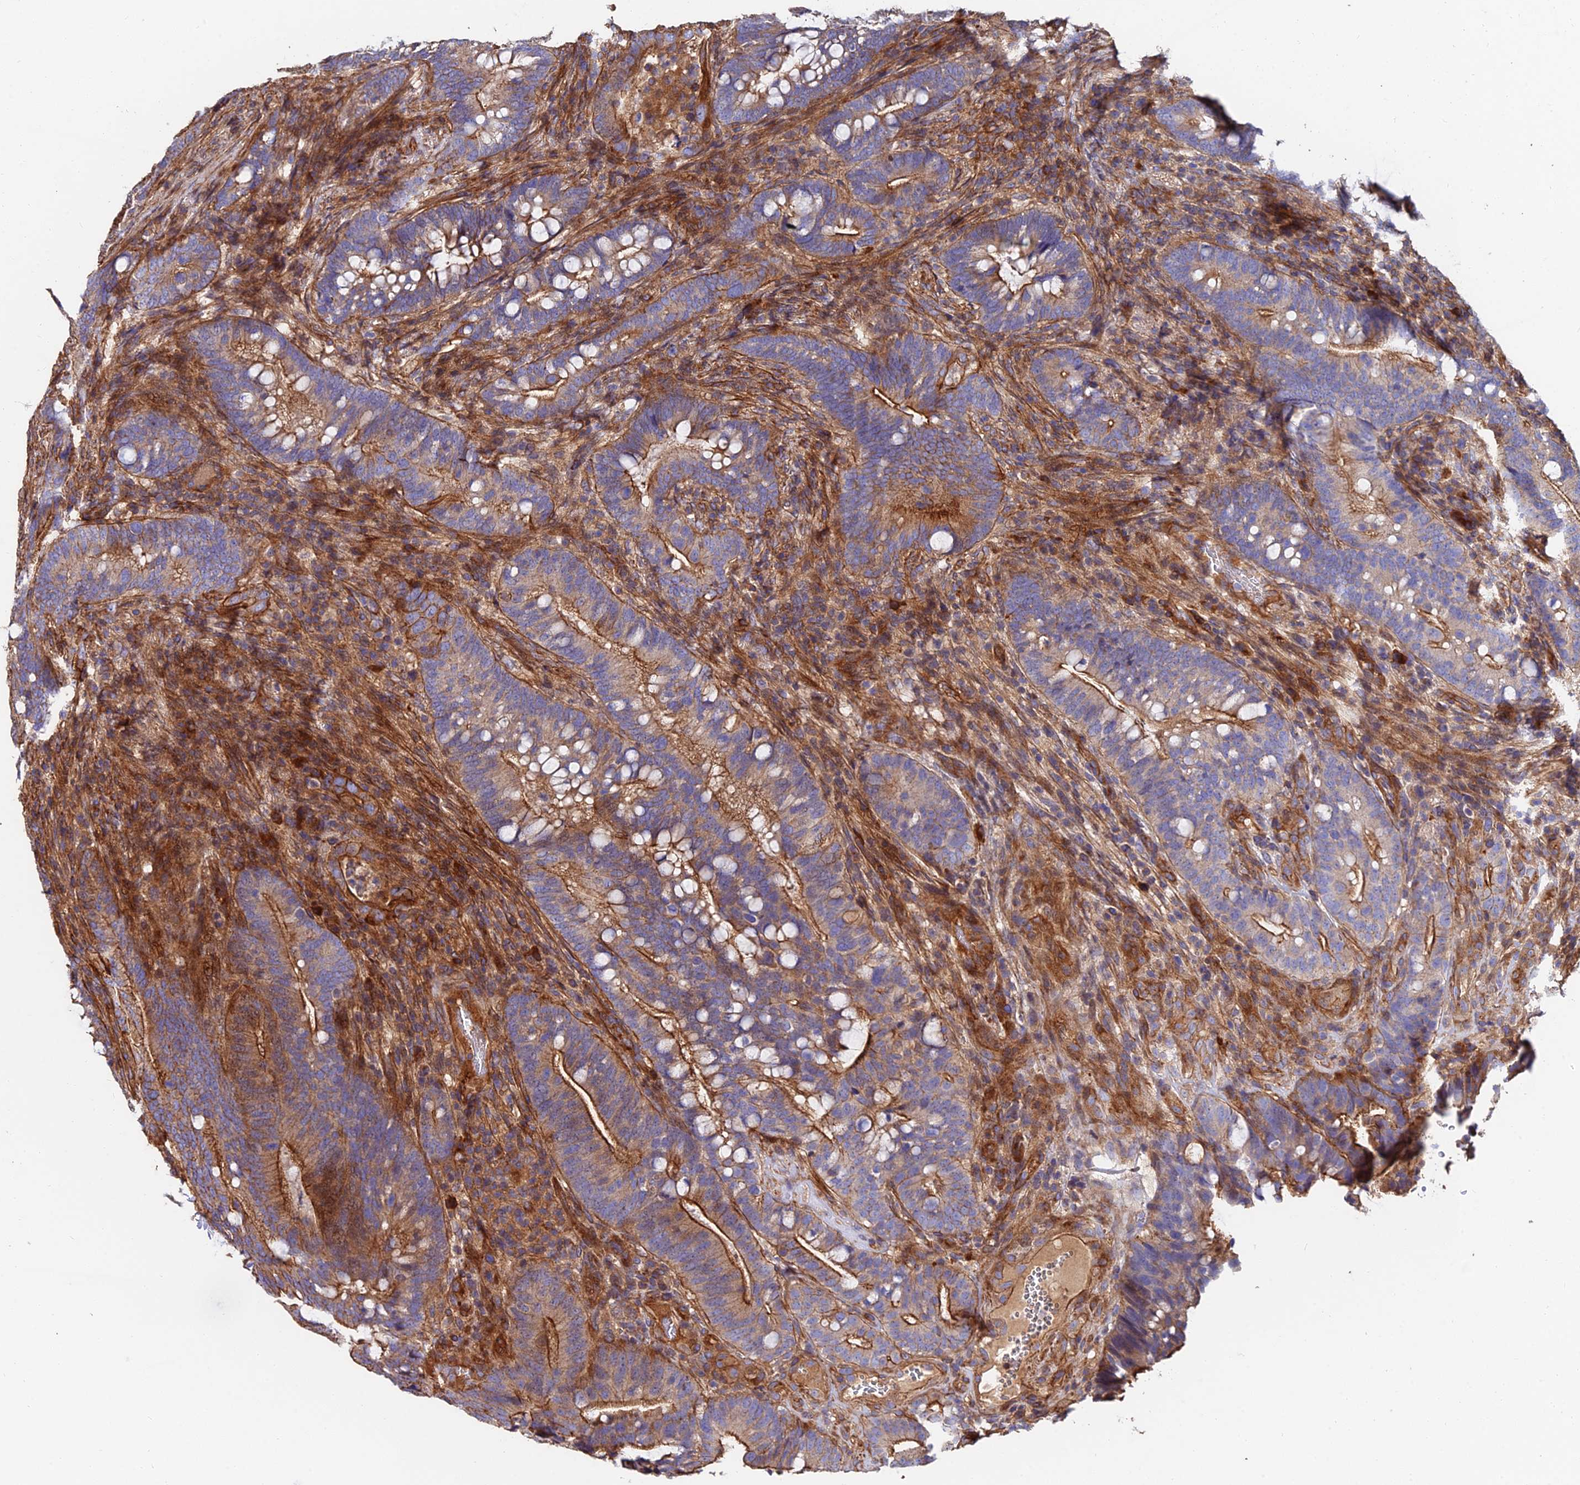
{"staining": {"intensity": "moderate", "quantity": "25%-75%", "location": "cytoplasmic/membranous"}, "tissue": "colorectal cancer", "cell_type": "Tumor cells", "image_type": "cancer", "snomed": [{"axis": "morphology", "description": "Adenocarcinoma, NOS"}, {"axis": "topography", "description": "Colon"}], "caption": "Moderate cytoplasmic/membranous staining is seen in about 25%-75% of tumor cells in colorectal adenocarcinoma.", "gene": "EXT1", "patient": {"sex": "female", "age": 66}}